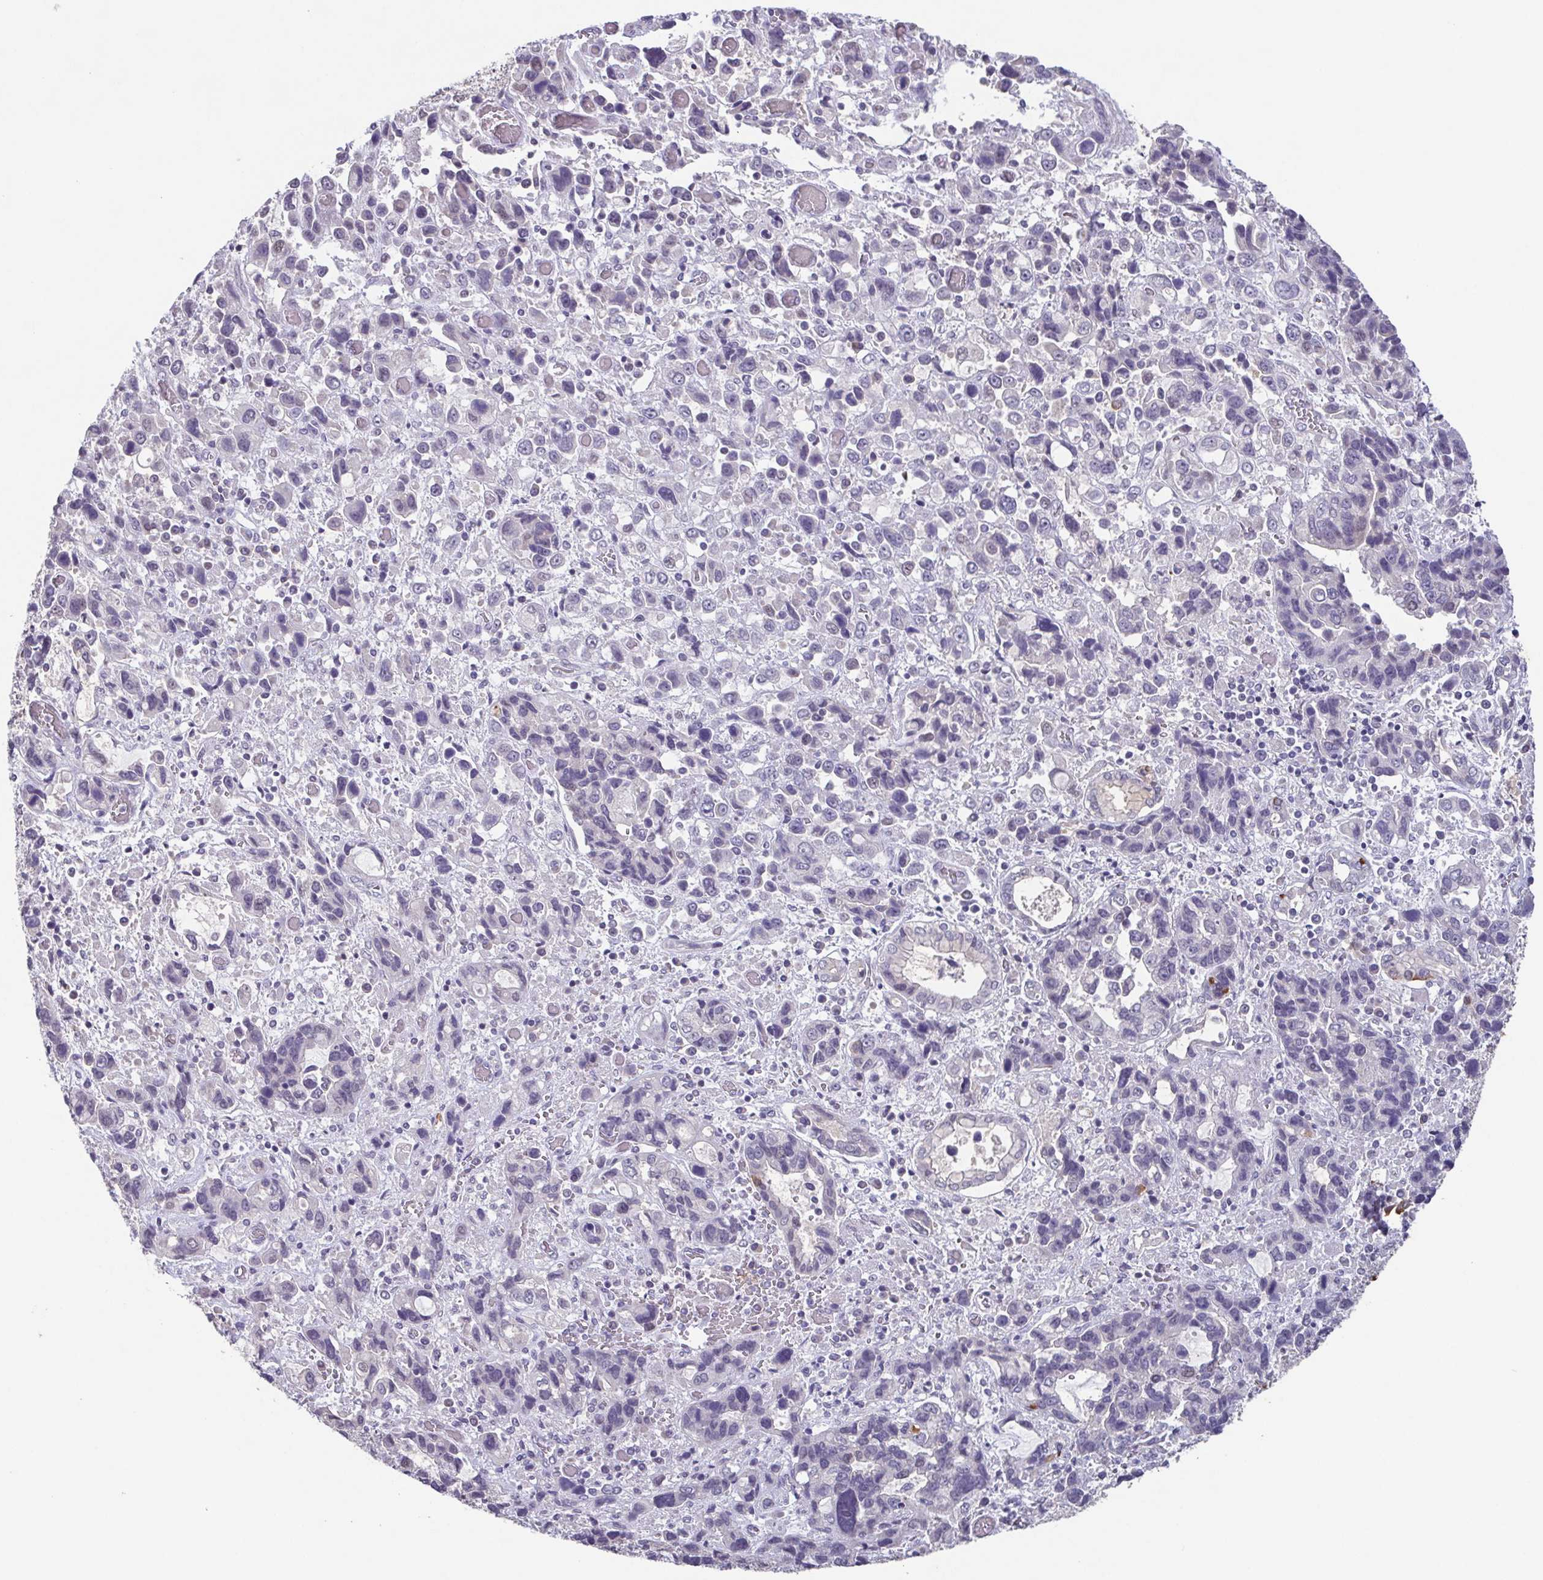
{"staining": {"intensity": "negative", "quantity": "none", "location": "none"}, "tissue": "stomach cancer", "cell_type": "Tumor cells", "image_type": "cancer", "snomed": [{"axis": "morphology", "description": "Adenocarcinoma, NOS"}, {"axis": "topography", "description": "Stomach, upper"}], "caption": "There is no significant staining in tumor cells of stomach cancer (adenocarcinoma). The staining is performed using DAB (3,3'-diaminobenzidine) brown chromogen with nuclei counter-stained in using hematoxylin.", "gene": "GHRL", "patient": {"sex": "female", "age": 81}}